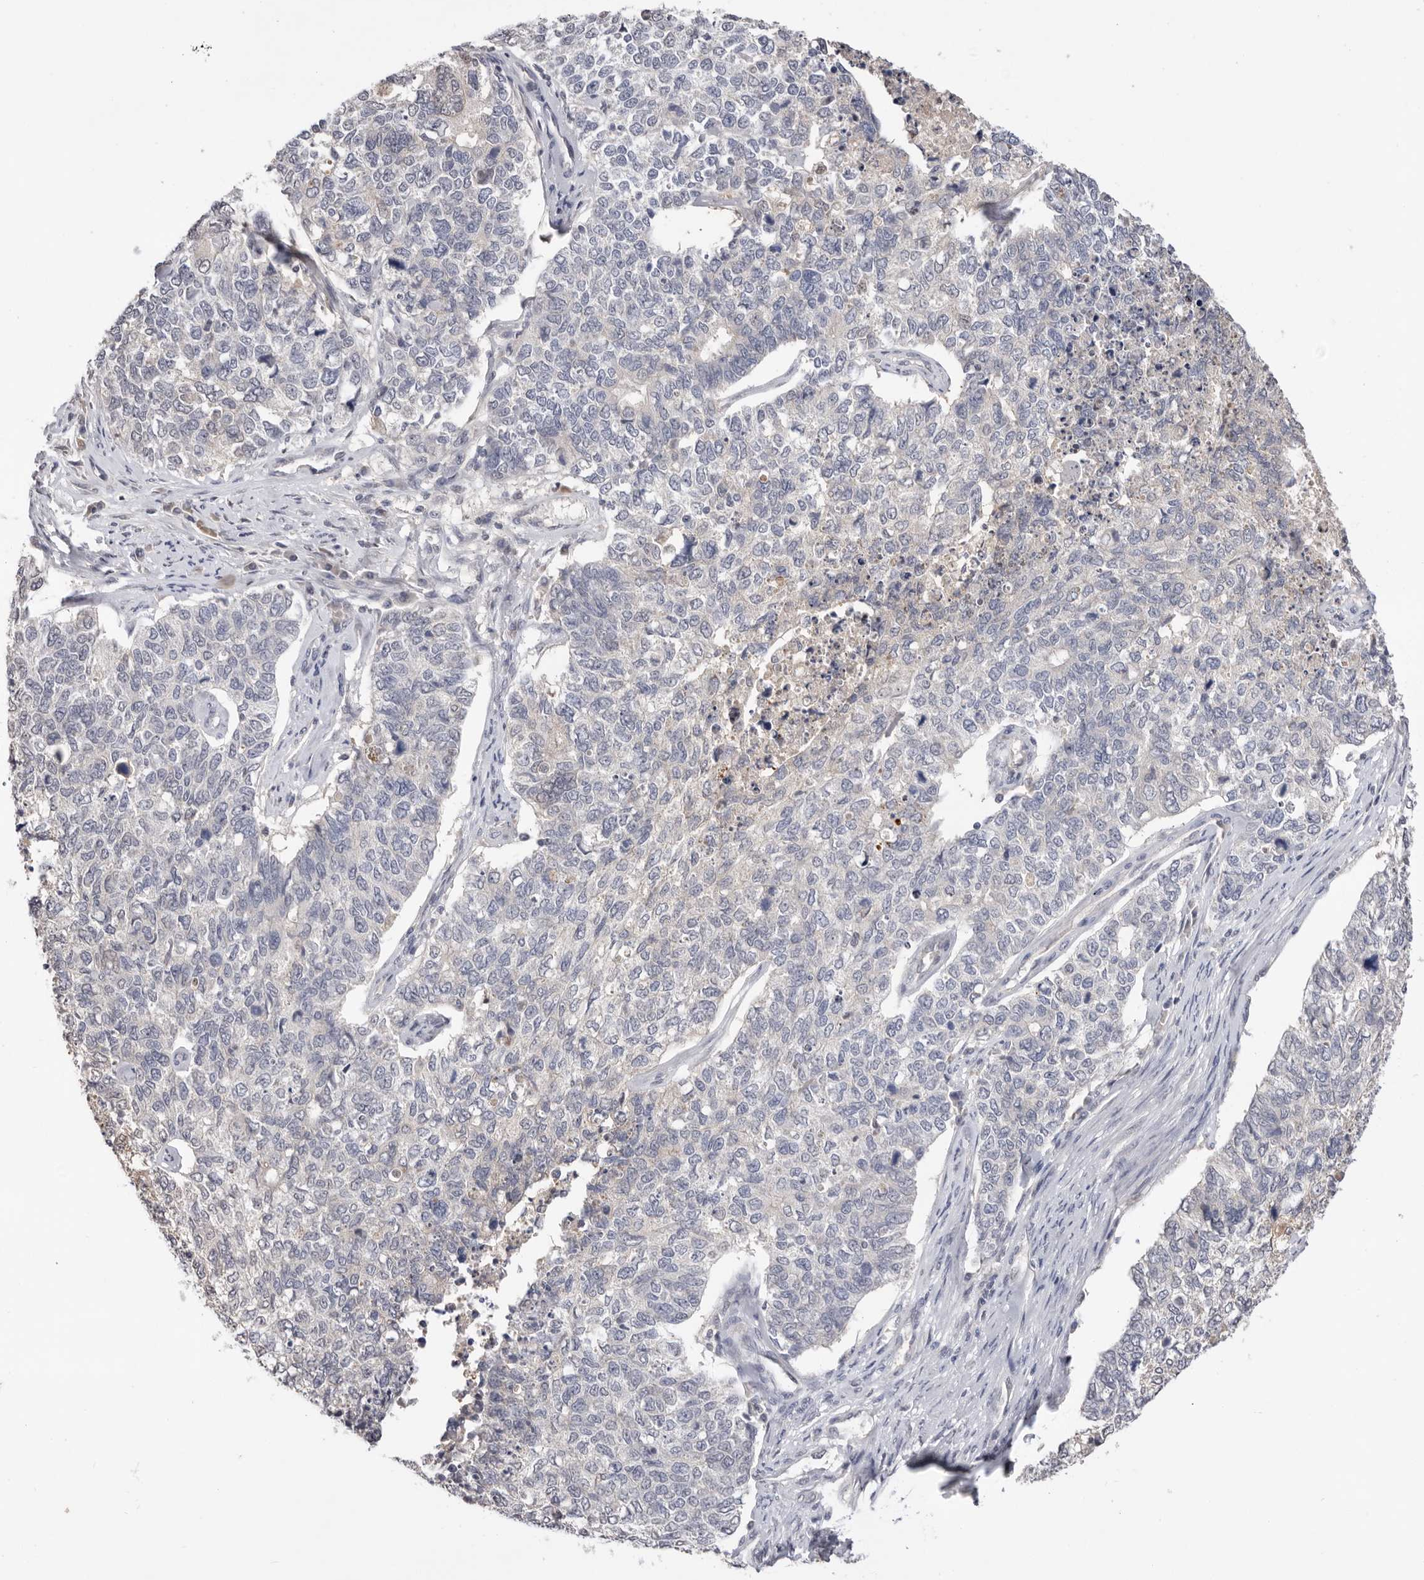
{"staining": {"intensity": "negative", "quantity": "none", "location": "none"}, "tissue": "cervical cancer", "cell_type": "Tumor cells", "image_type": "cancer", "snomed": [{"axis": "morphology", "description": "Squamous cell carcinoma, NOS"}, {"axis": "topography", "description": "Cervix"}], "caption": "This image is of cervical squamous cell carcinoma stained with immunohistochemistry (IHC) to label a protein in brown with the nuclei are counter-stained blue. There is no positivity in tumor cells.", "gene": "DOP1A", "patient": {"sex": "female", "age": 63}}